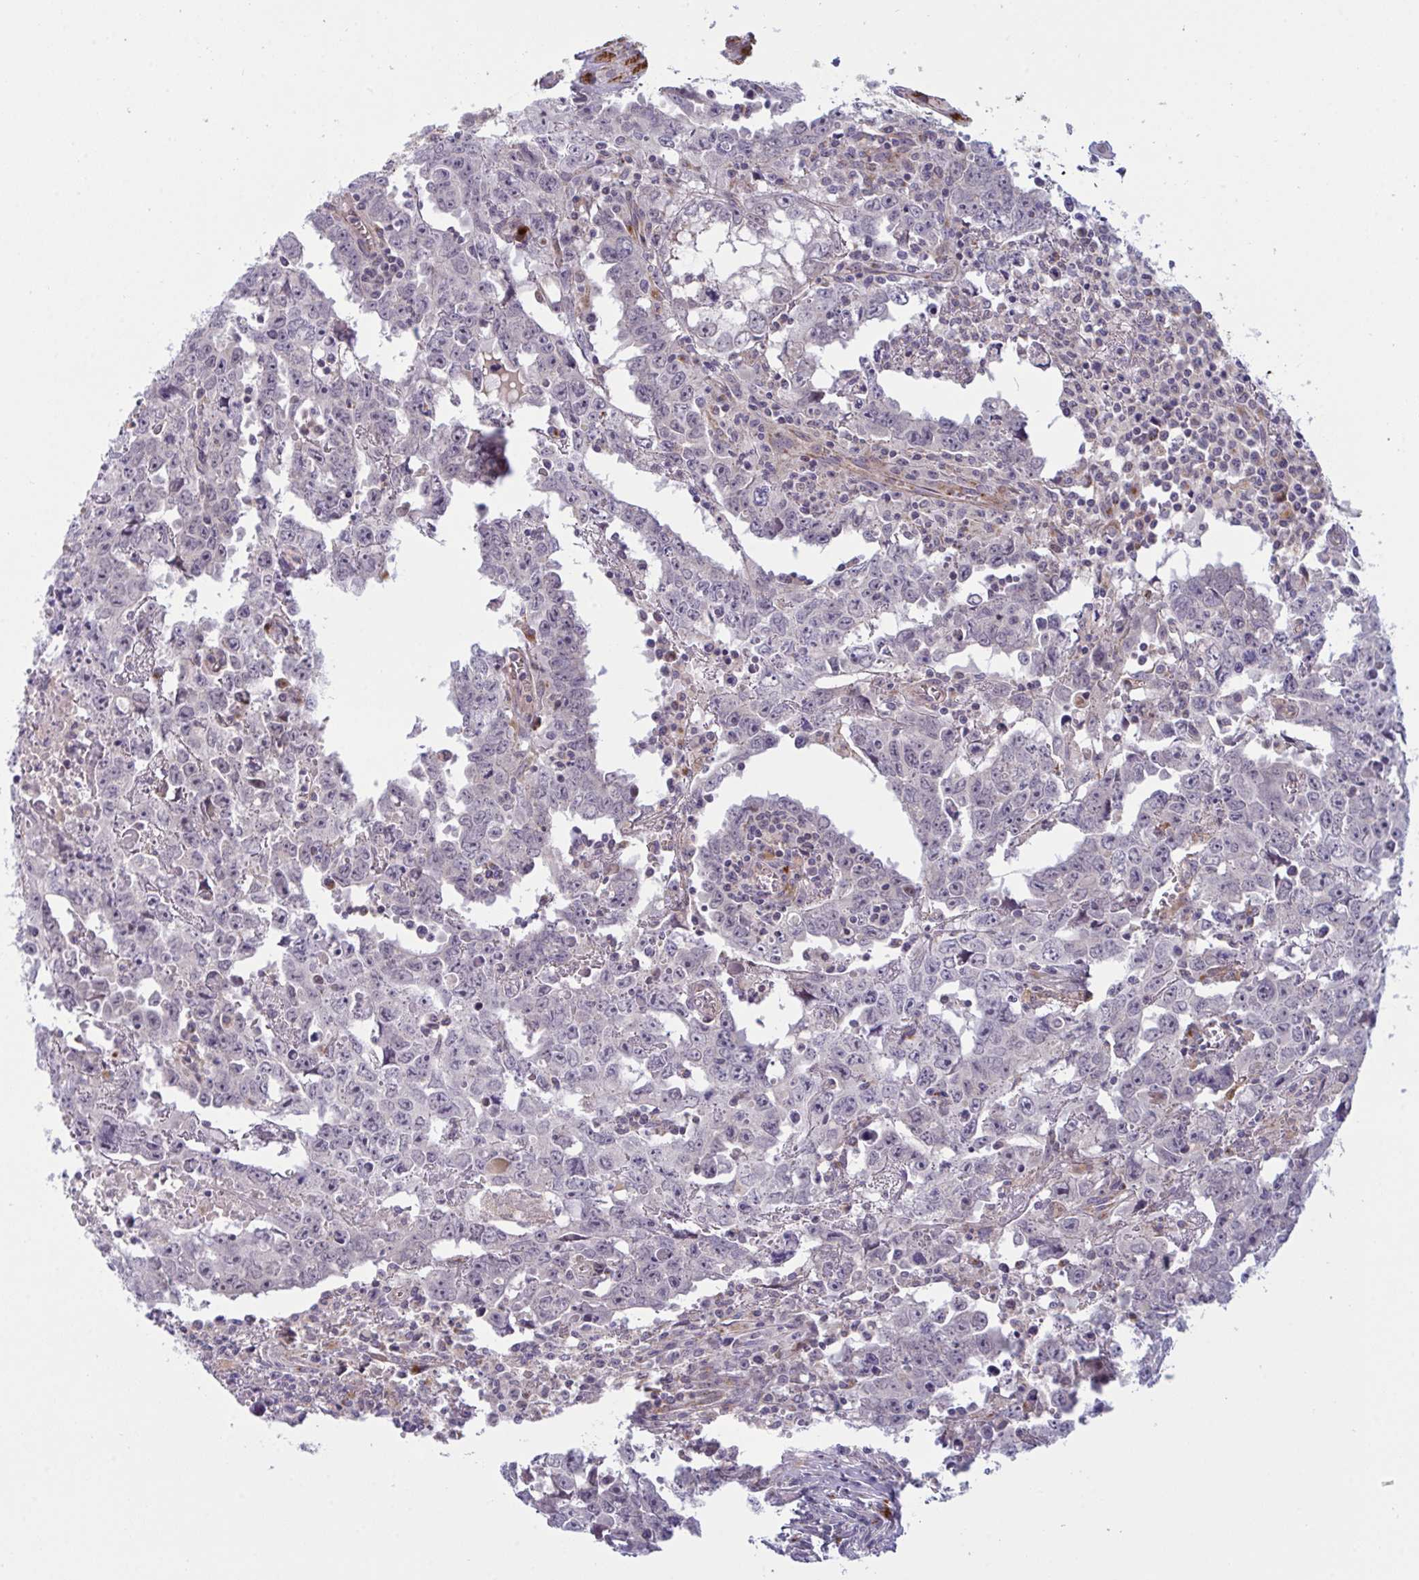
{"staining": {"intensity": "negative", "quantity": "none", "location": "none"}, "tissue": "testis cancer", "cell_type": "Tumor cells", "image_type": "cancer", "snomed": [{"axis": "morphology", "description": "Carcinoma, Embryonal, NOS"}, {"axis": "topography", "description": "Testis"}], "caption": "This histopathology image is of testis embryonal carcinoma stained with immunohistochemistry to label a protein in brown with the nuclei are counter-stained blue. There is no positivity in tumor cells.", "gene": "XAF1", "patient": {"sex": "male", "age": 22}}